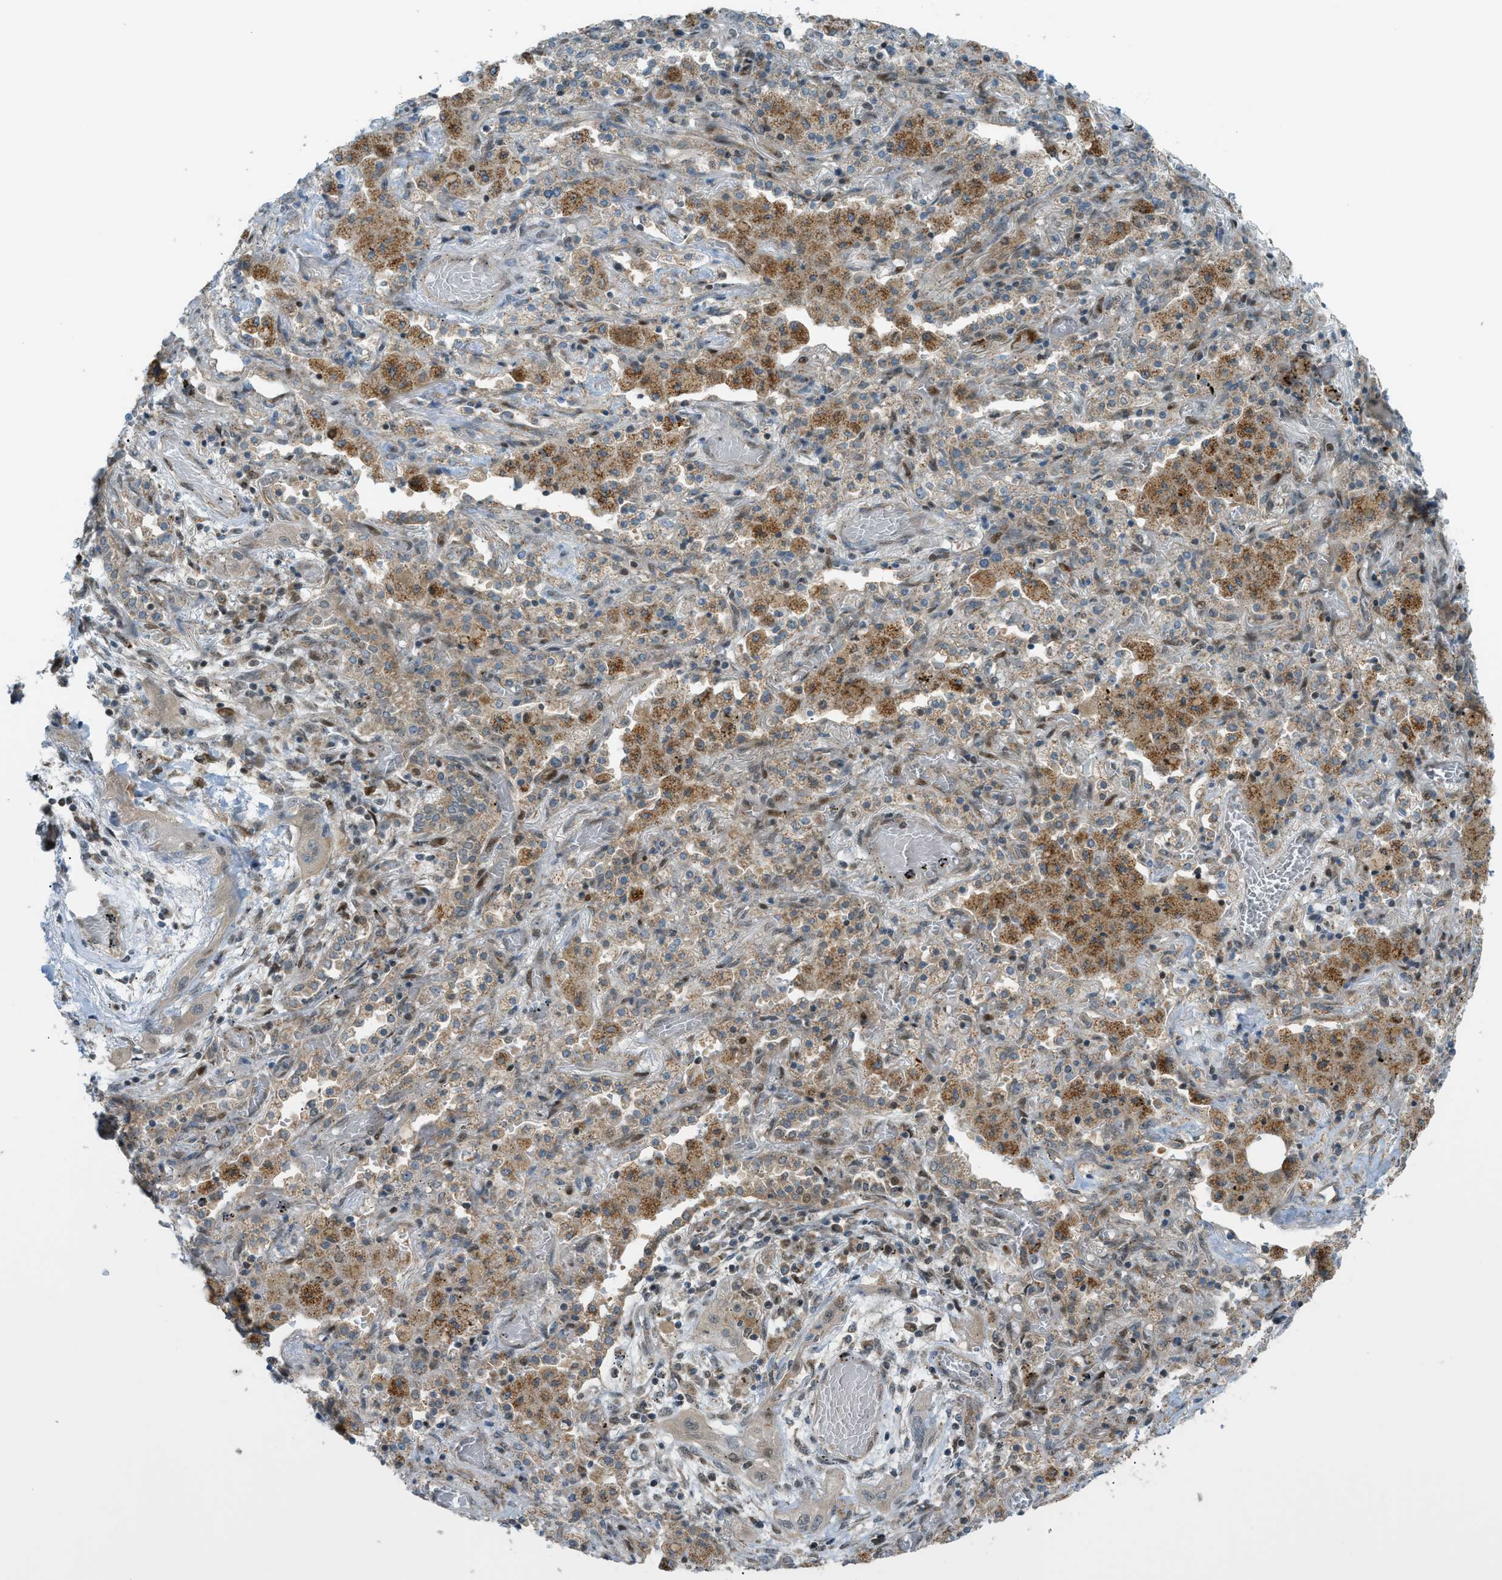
{"staining": {"intensity": "weak", "quantity": "25%-75%", "location": "cytoplasmic/membranous,nuclear"}, "tissue": "lung cancer", "cell_type": "Tumor cells", "image_type": "cancer", "snomed": [{"axis": "morphology", "description": "Squamous cell carcinoma, NOS"}, {"axis": "topography", "description": "Lung"}], "caption": "Protein staining displays weak cytoplasmic/membranous and nuclear expression in approximately 25%-75% of tumor cells in squamous cell carcinoma (lung).", "gene": "CCDC186", "patient": {"sex": "female", "age": 47}}